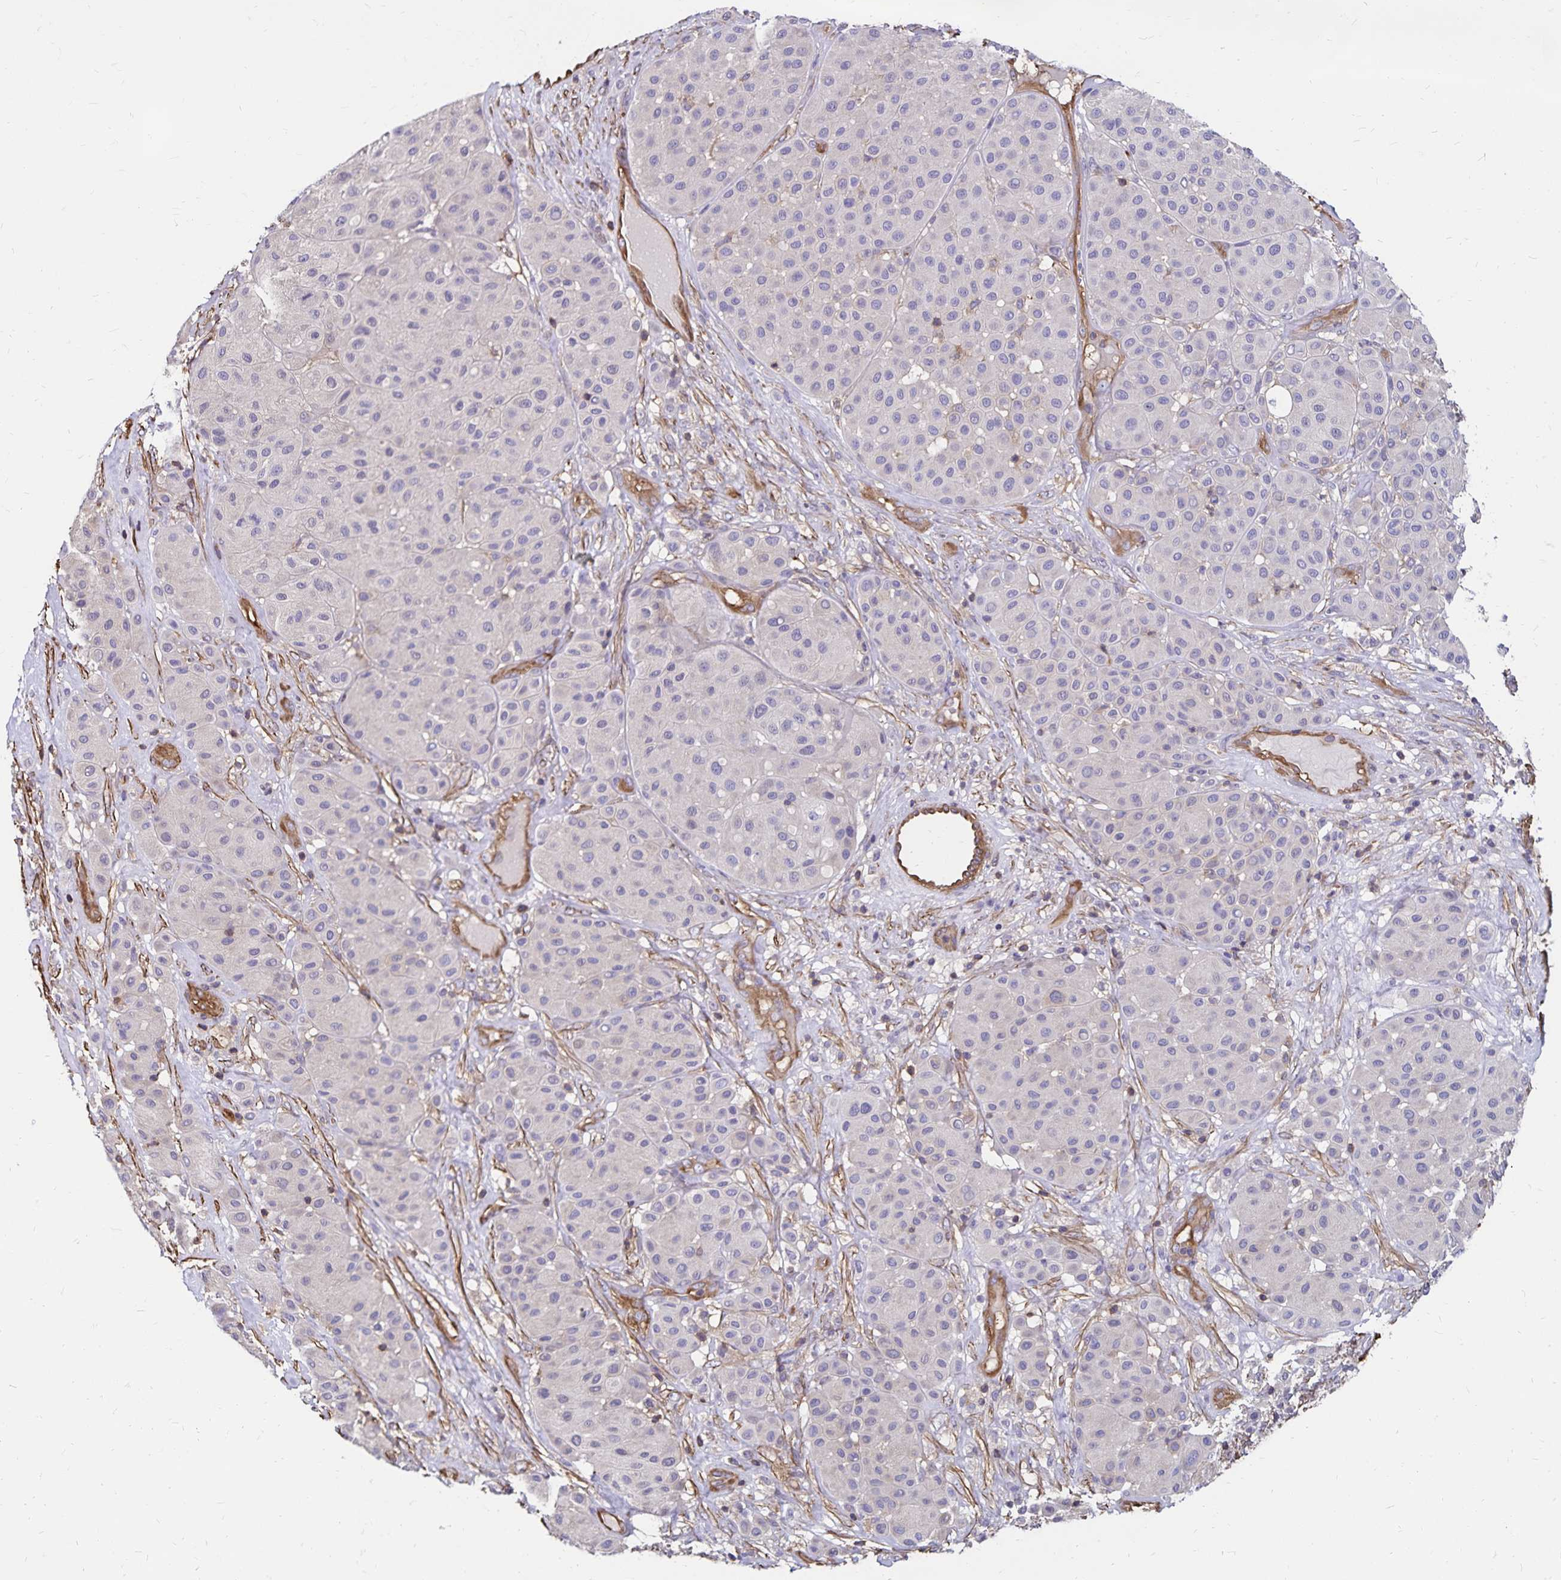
{"staining": {"intensity": "negative", "quantity": "none", "location": "none"}, "tissue": "melanoma", "cell_type": "Tumor cells", "image_type": "cancer", "snomed": [{"axis": "morphology", "description": "Malignant melanoma, Metastatic site"}, {"axis": "topography", "description": "Smooth muscle"}], "caption": "Melanoma stained for a protein using immunohistochemistry (IHC) shows no staining tumor cells.", "gene": "RPRML", "patient": {"sex": "male", "age": 41}}